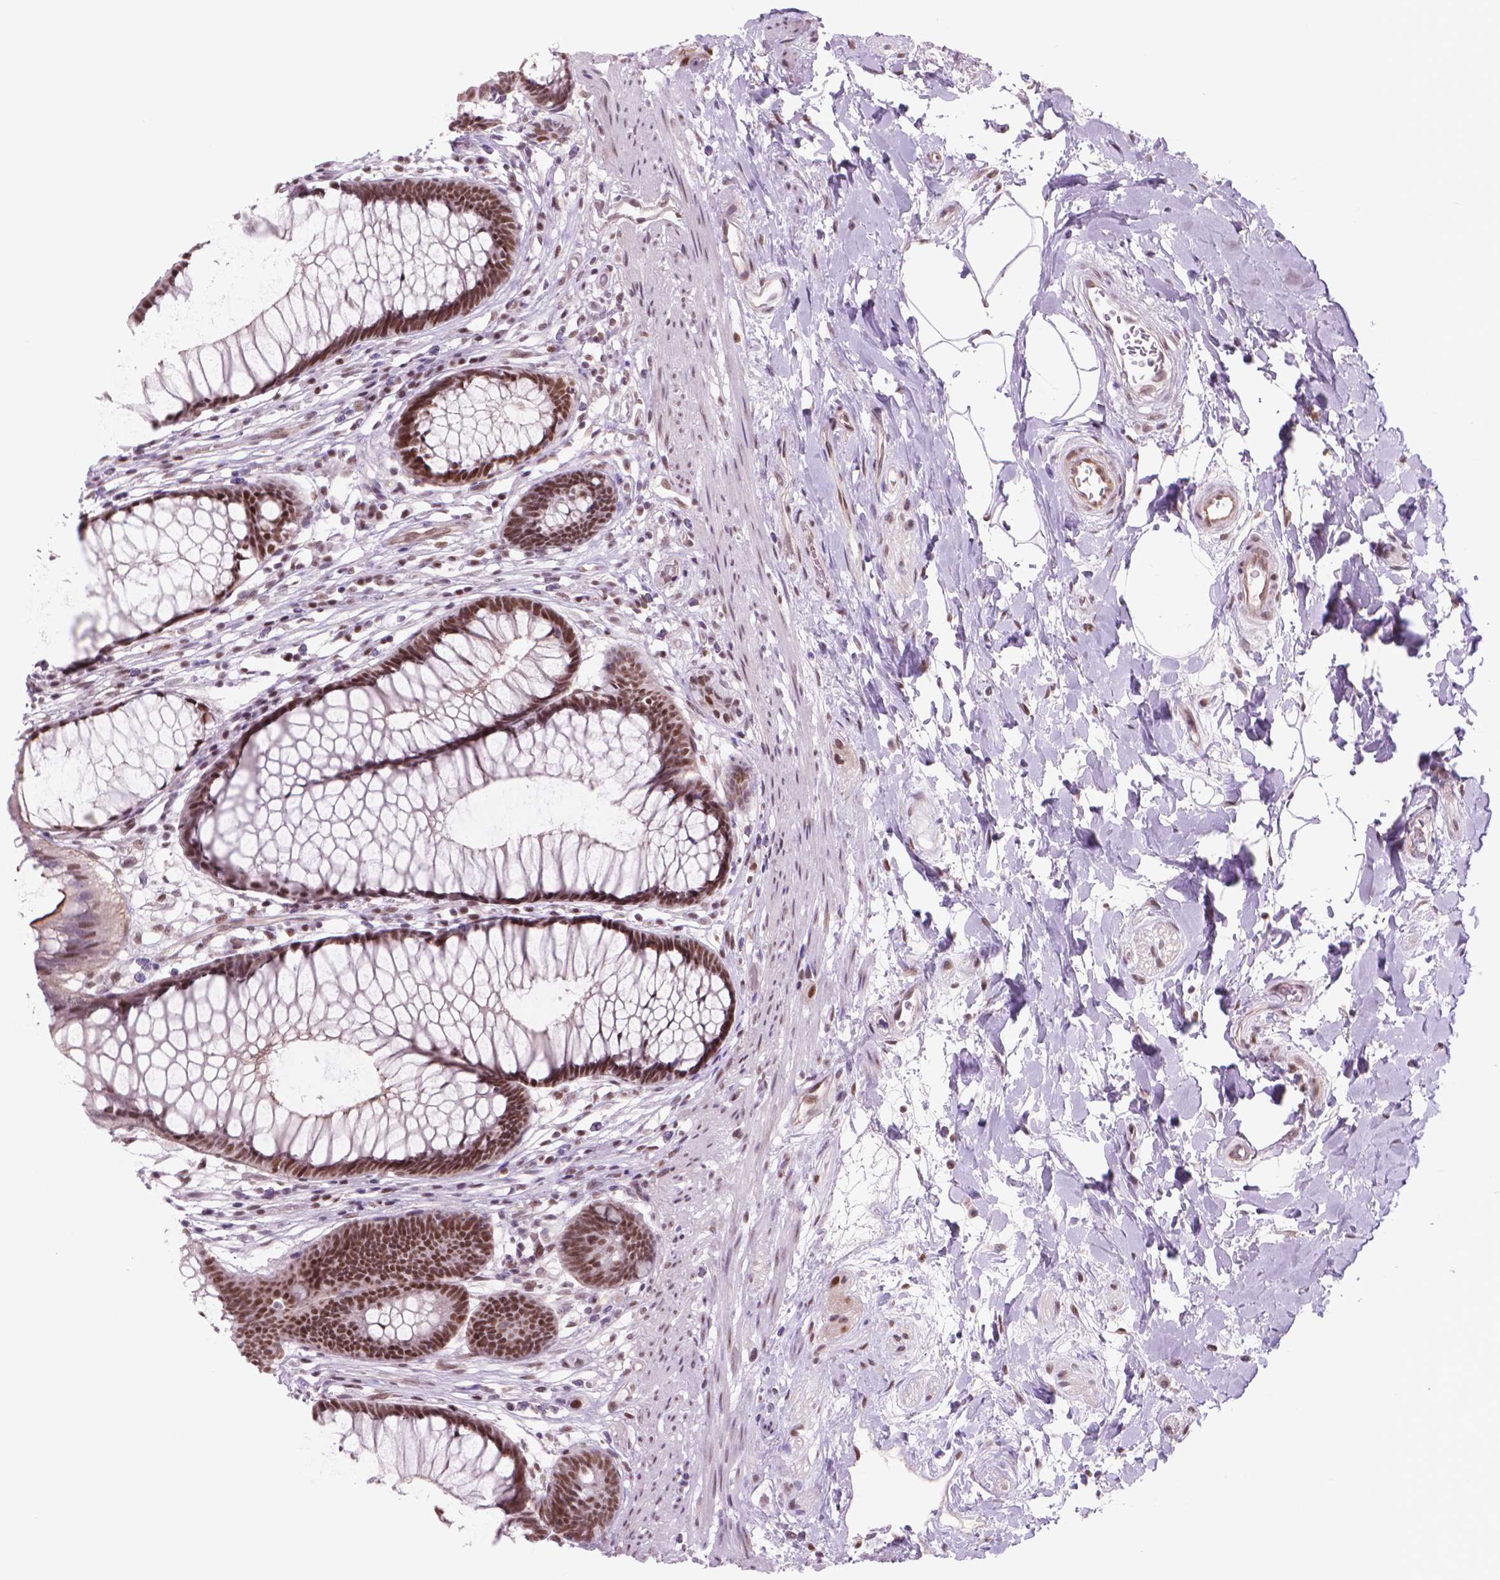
{"staining": {"intensity": "strong", "quantity": ">75%", "location": "nuclear"}, "tissue": "rectum", "cell_type": "Glandular cells", "image_type": "normal", "snomed": [{"axis": "morphology", "description": "Normal tissue, NOS"}, {"axis": "topography", "description": "Smooth muscle"}, {"axis": "topography", "description": "Rectum"}], "caption": "Immunohistochemistry (IHC) staining of normal rectum, which shows high levels of strong nuclear staining in approximately >75% of glandular cells indicating strong nuclear protein expression. The staining was performed using DAB (brown) for protein detection and nuclei were counterstained in hematoxylin (blue).", "gene": "POLR3D", "patient": {"sex": "male", "age": 53}}